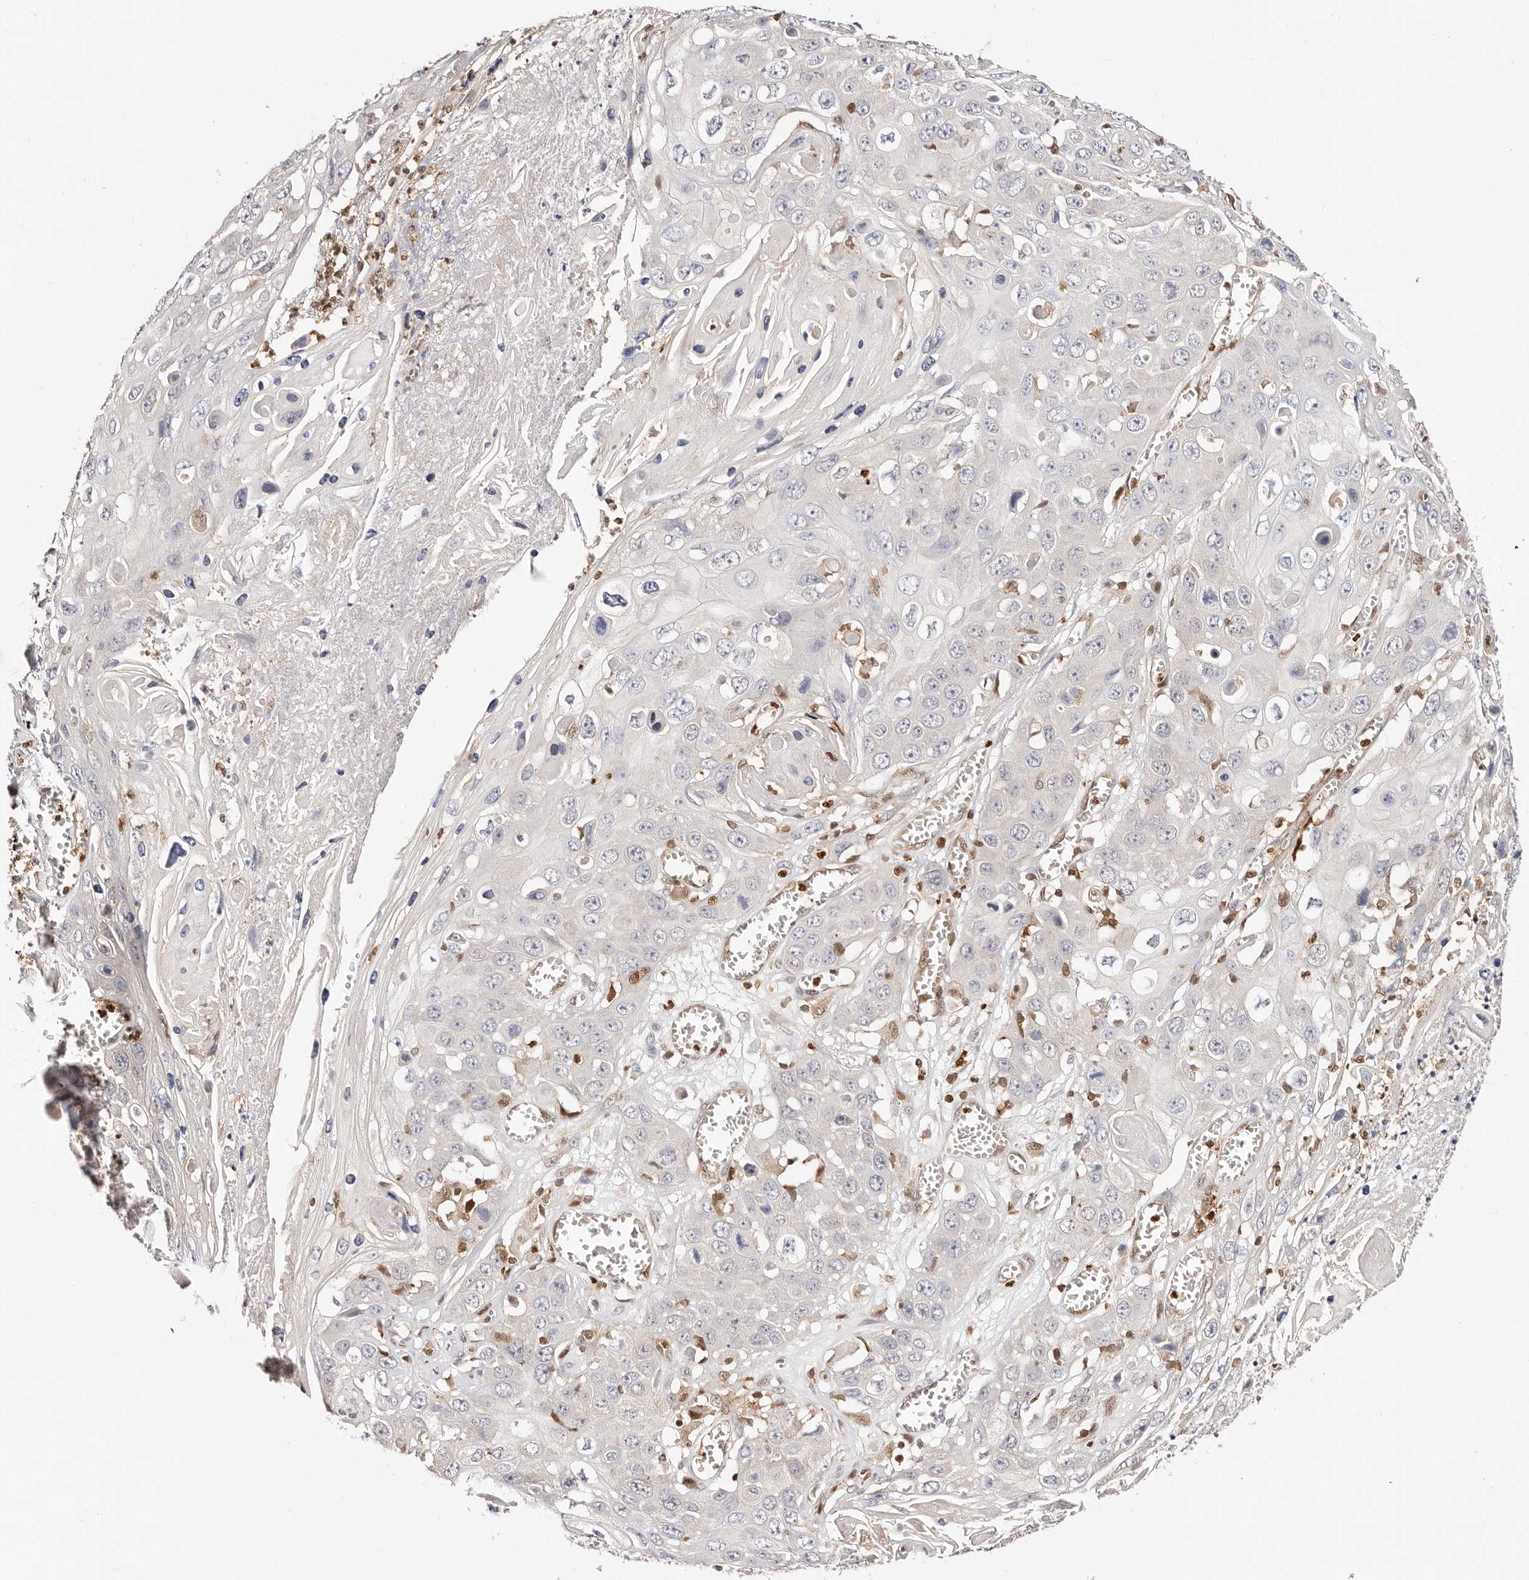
{"staining": {"intensity": "negative", "quantity": "none", "location": "none"}, "tissue": "skin cancer", "cell_type": "Tumor cells", "image_type": "cancer", "snomed": [{"axis": "morphology", "description": "Squamous cell carcinoma, NOS"}, {"axis": "topography", "description": "Skin"}], "caption": "Immunohistochemistry histopathology image of human skin squamous cell carcinoma stained for a protein (brown), which demonstrates no positivity in tumor cells. (DAB IHC with hematoxylin counter stain).", "gene": "STAT5A", "patient": {"sex": "male", "age": 55}}